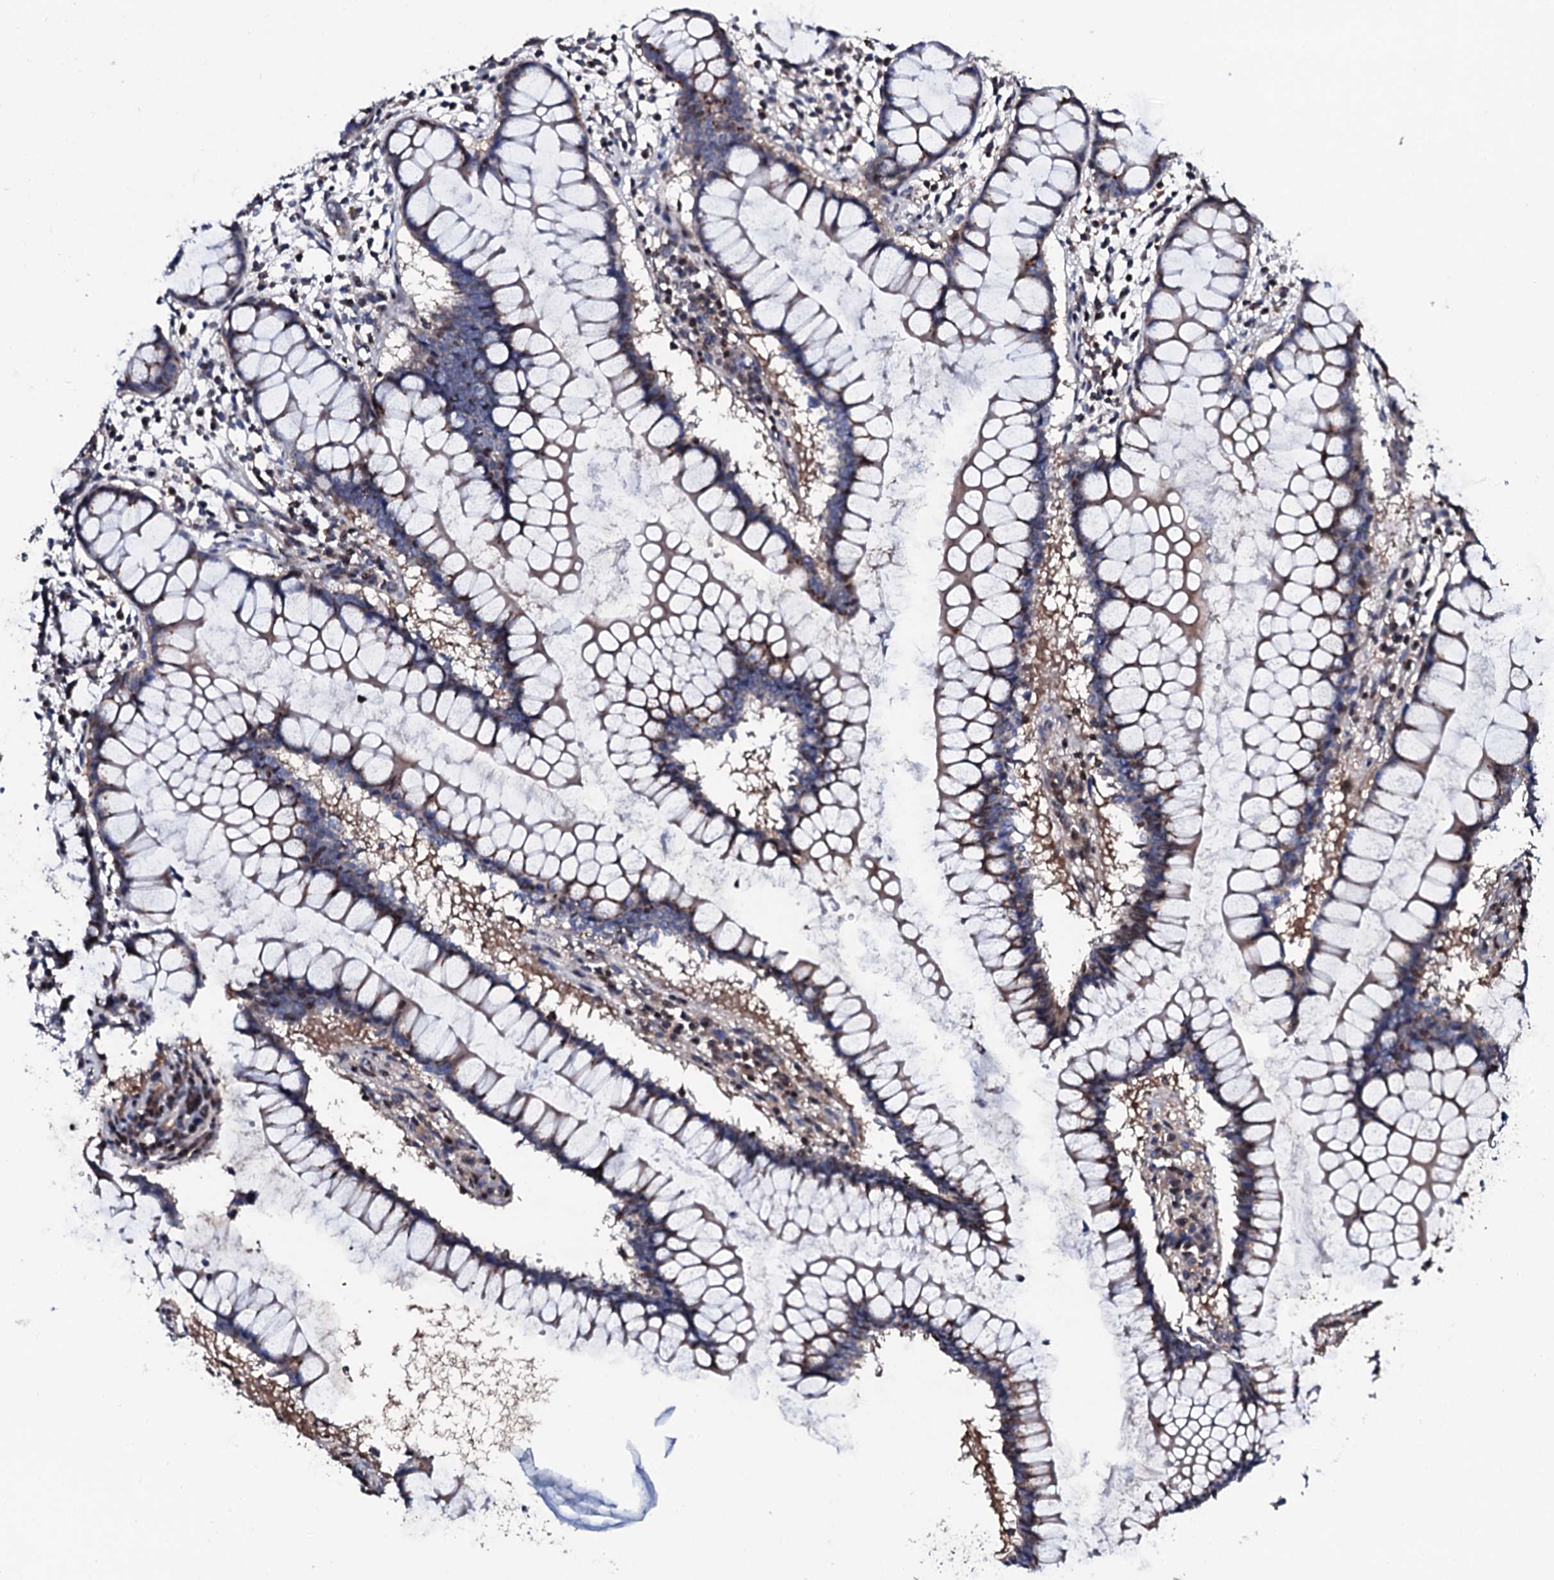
{"staining": {"intensity": "strong", "quantity": "25%-75%", "location": "cytoplasmic/membranous"}, "tissue": "colon", "cell_type": "Glandular cells", "image_type": "normal", "snomed": [{"axis": "morphology", "description": "Normal tissue, NOS"}, {"axis": "morphology", "description": "Adenocarcinoma, NOS"}, {"axis": "topography", "description": "Colon"}], "caption": "High-power microscopy captured an immunohistochemistry micrograph of normal colon, revealing strong cytoplasmic/membranous staining in about 25%-75% of glandular cells.", "gene": "PLET1", "patient": {"sex": "female", "age": 55}}